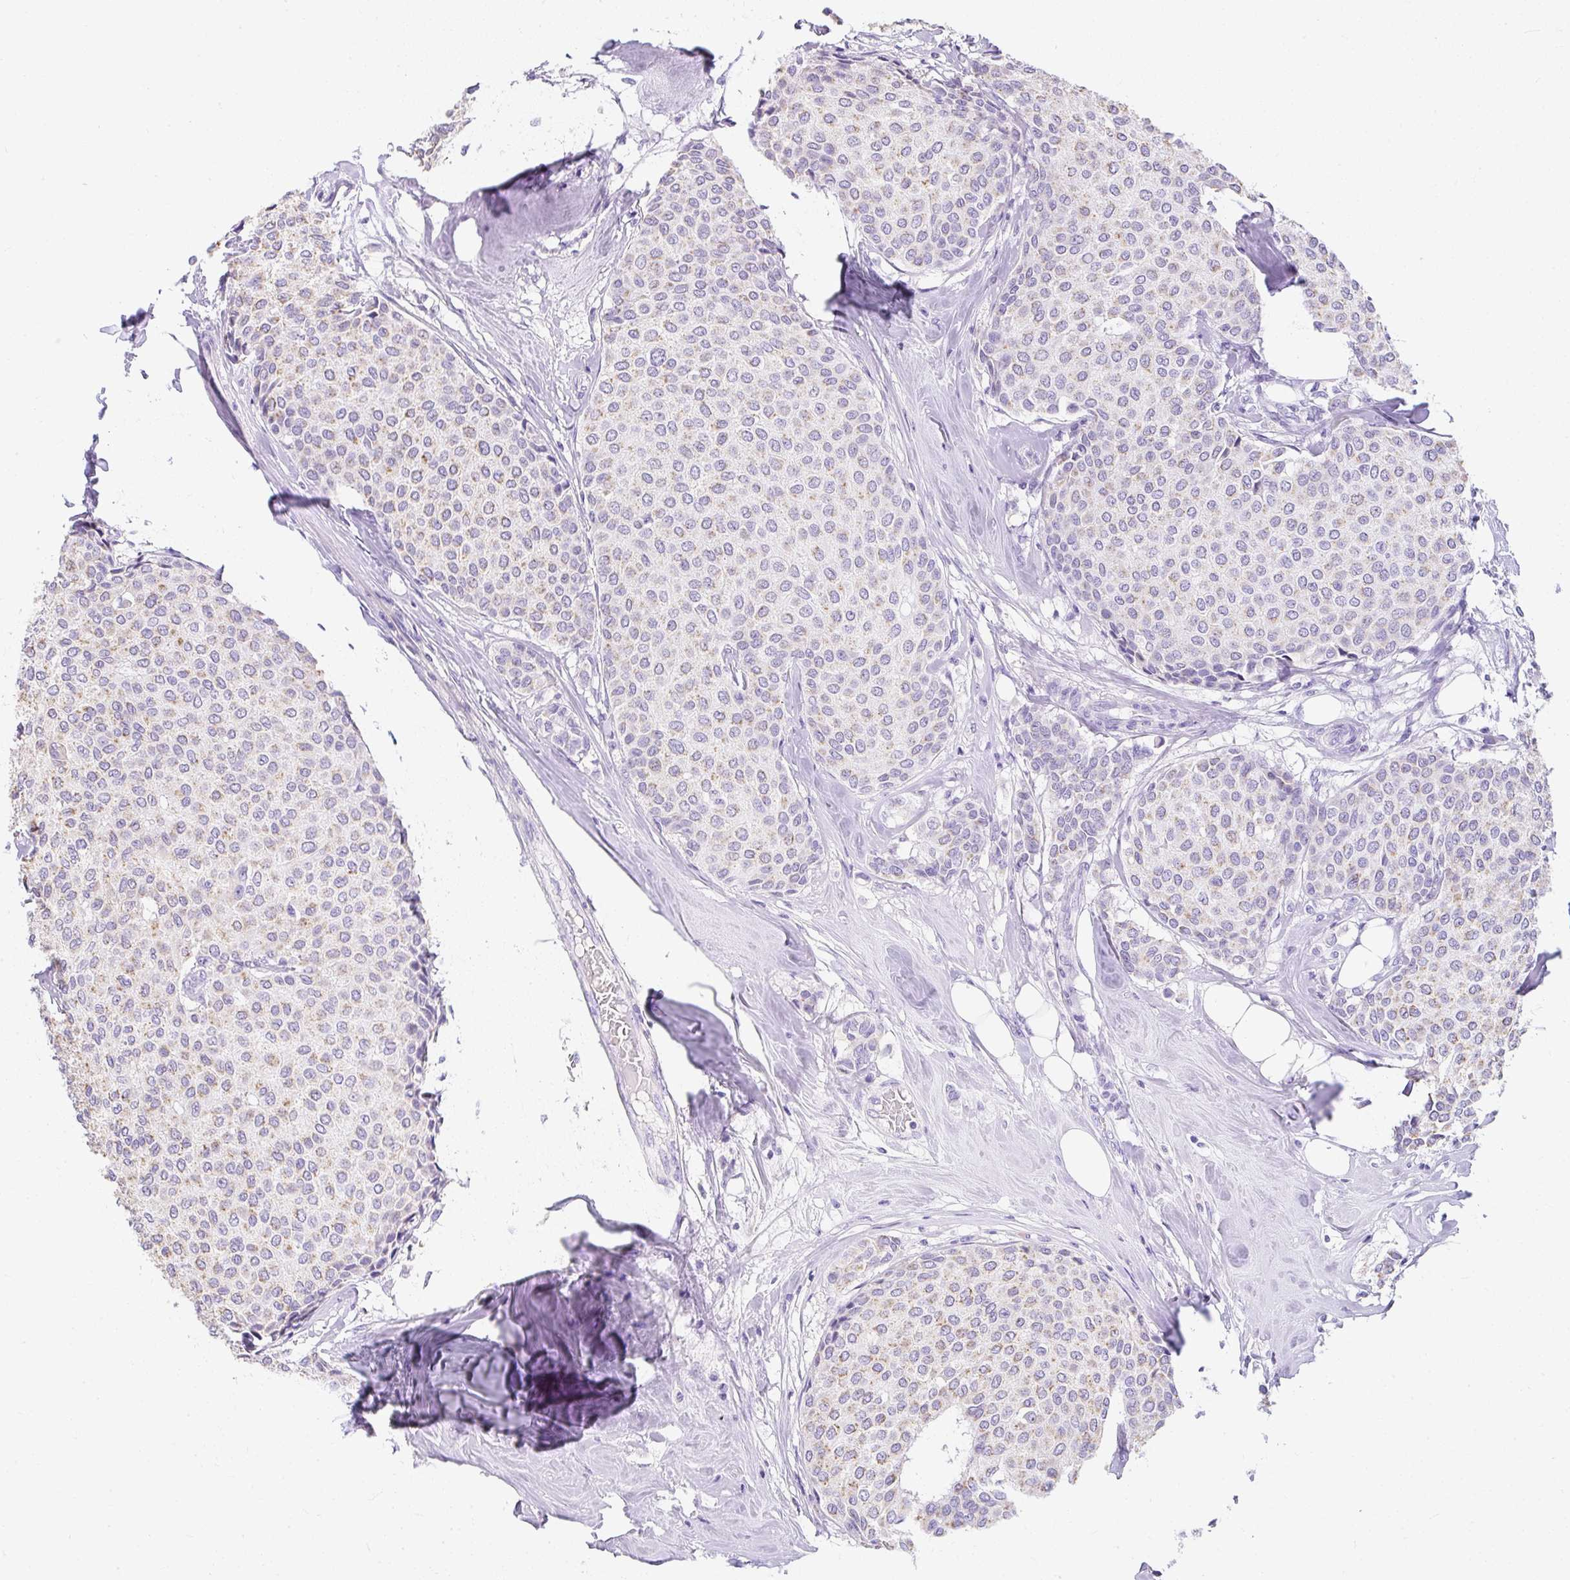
{"staining": {"intensity": "weak", "quantity": "25%-75%", "location": "cytoplasmic/membranous"}, "tissue": "breast cancer", "cell_type": "Tumor cells", "image_type": "cancer", "snomed": [{"axis": "morphology", "description": "Duct carcinoma"}, {"axis": "topography", "description": "Breast"}], "caption": "The micrograph demonstrates immunohistochemical staining of breast cancer (invasive ductal carcinoma). There is weak cytoplasmic/membranous positivity is seen in approximately 25%-75% of tumor cells. (brown staining indicates protein expression, while blue staining denotes nuclei).", "gene": "DTX4", "patient": {"sex": "female", "age": 47}}